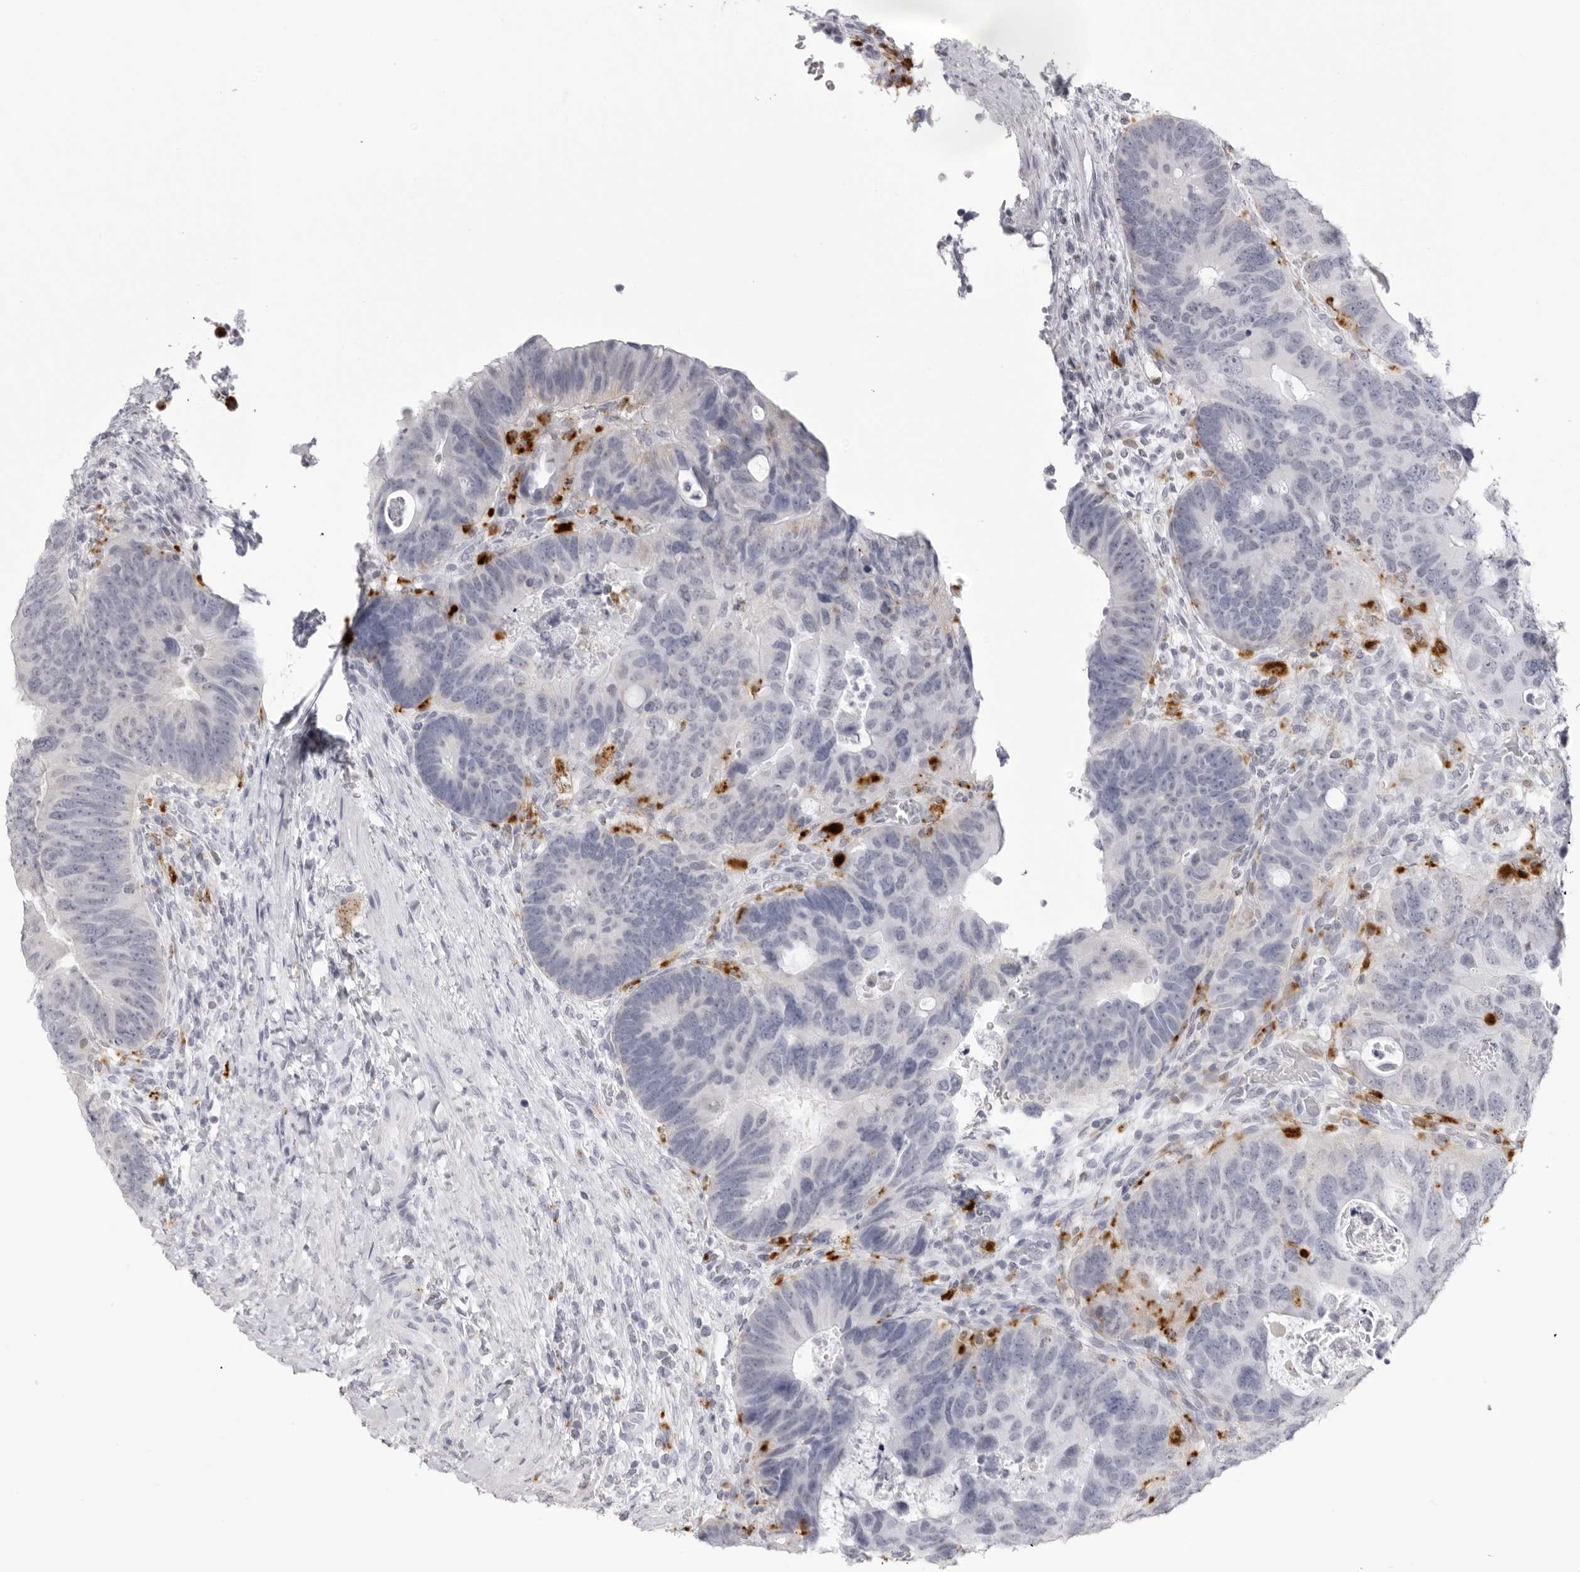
{"staining": {"intensity": "negative", "quantity": "none", "location": "none"}, "tissue": "colorectal cancer", "cell_type": "Tumor cells", "image_type": "cancer", "snomed": [{"axis": "morphology", "description": "Adenocarcinoma, NOS"}, {"axis": "topography", "description": "Rectum"}], "caption": "DAB (3,3'-diaminobenzidine) immunohistochemical staining of colorectal adenocarcinoma demonstrates no significant positivity in tumor cells.", "gene": "IL25", "patient": {"sex": "male", "age": 59}}